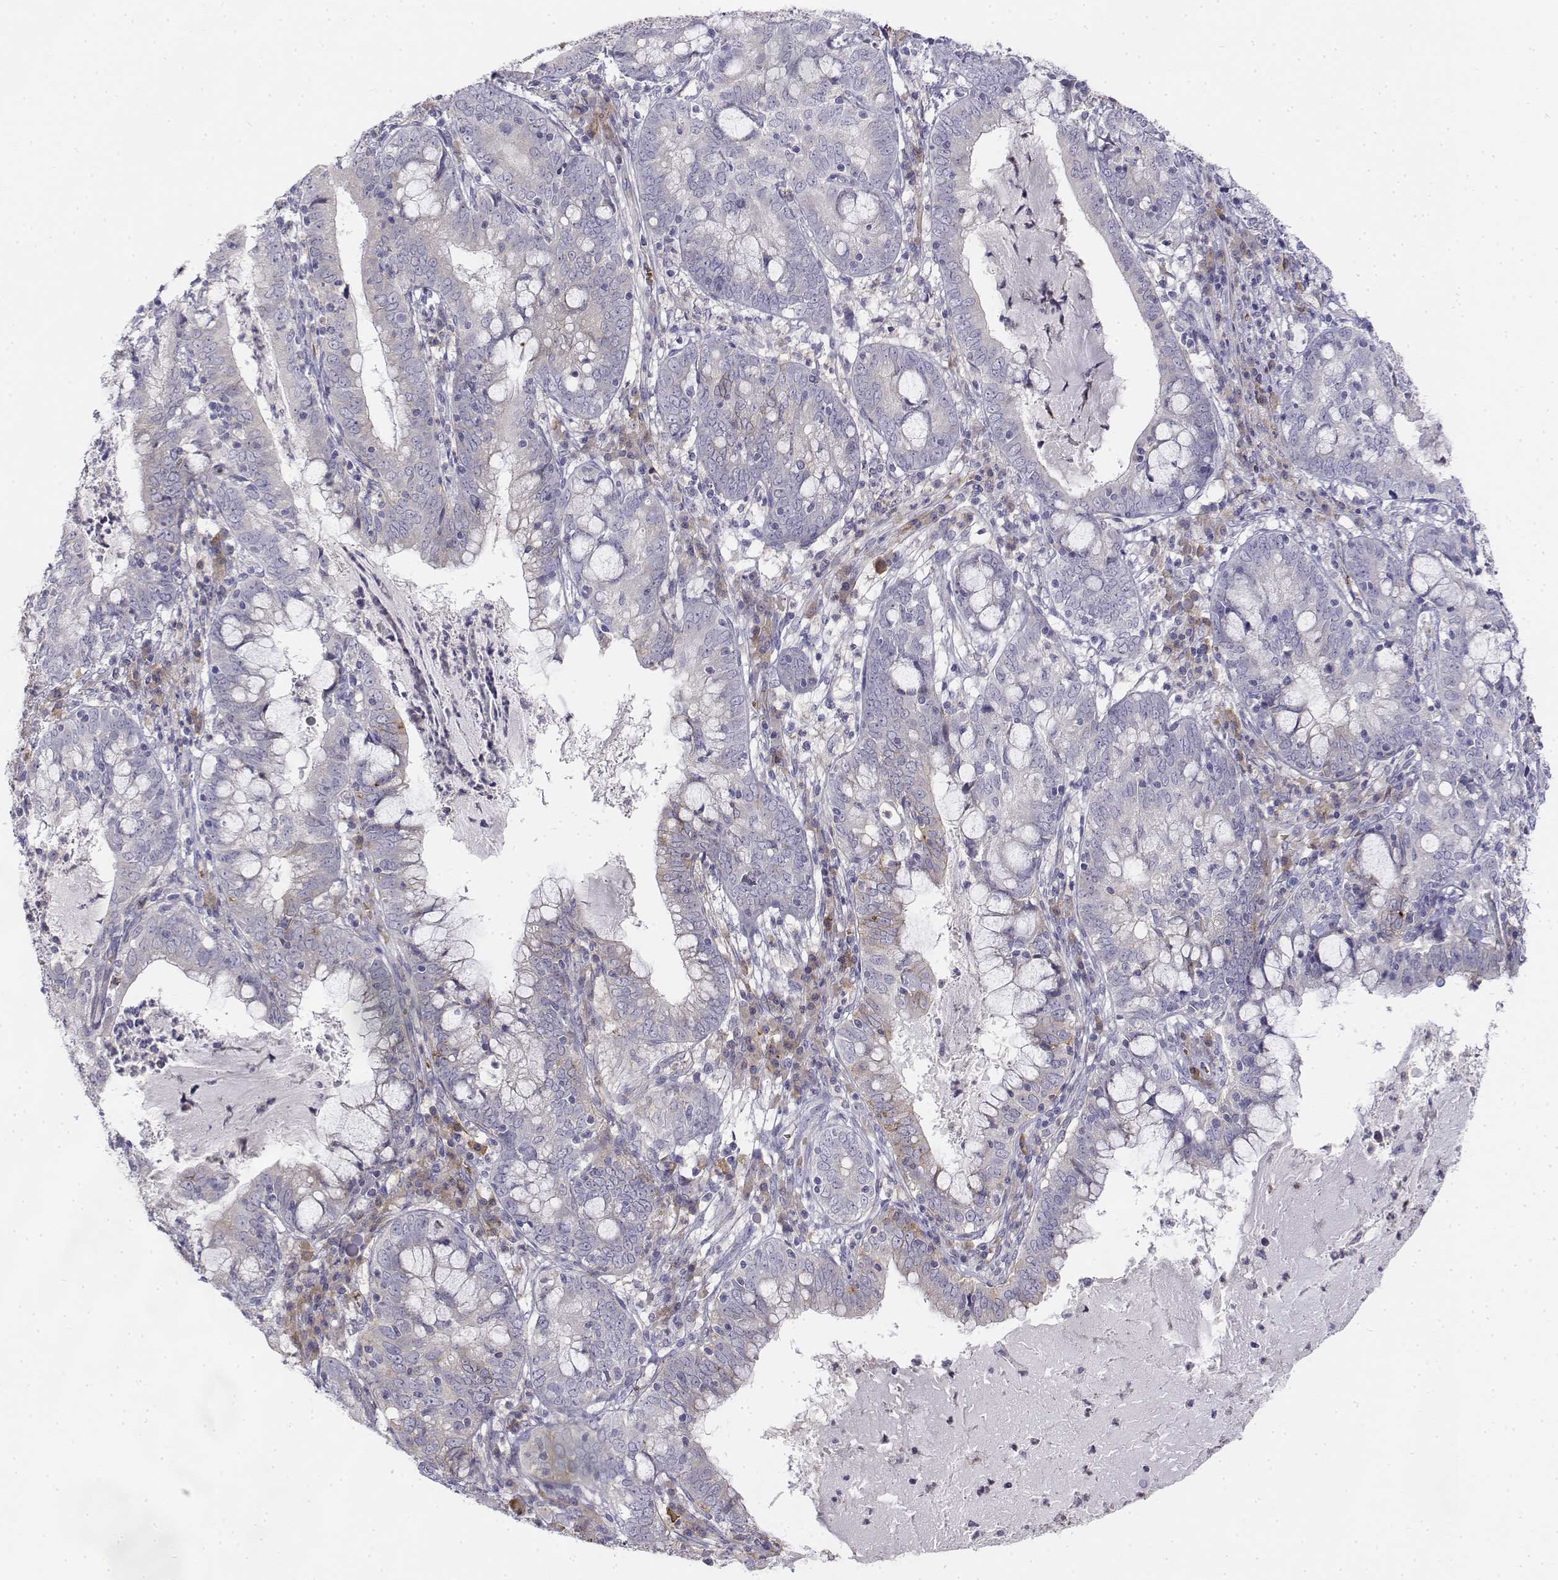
{"staining": {"intensity": "negative", "quantity": "none", "location": "none"}, "tissue": "cervical cancer", "cell_type": "Tumor cells", "image_type": "cancer", "snomed": [{"axis": "morphology", "description": "Adenocarcinoma, NOS"}, {"axis": "topography", "description": "Cervix"}], "caption": "Histopathology image shows no protein staining in tumor cells of cervical cancer tissue.", "gene": "CADM1", "patient": {"sex": "female", "age": 40}}